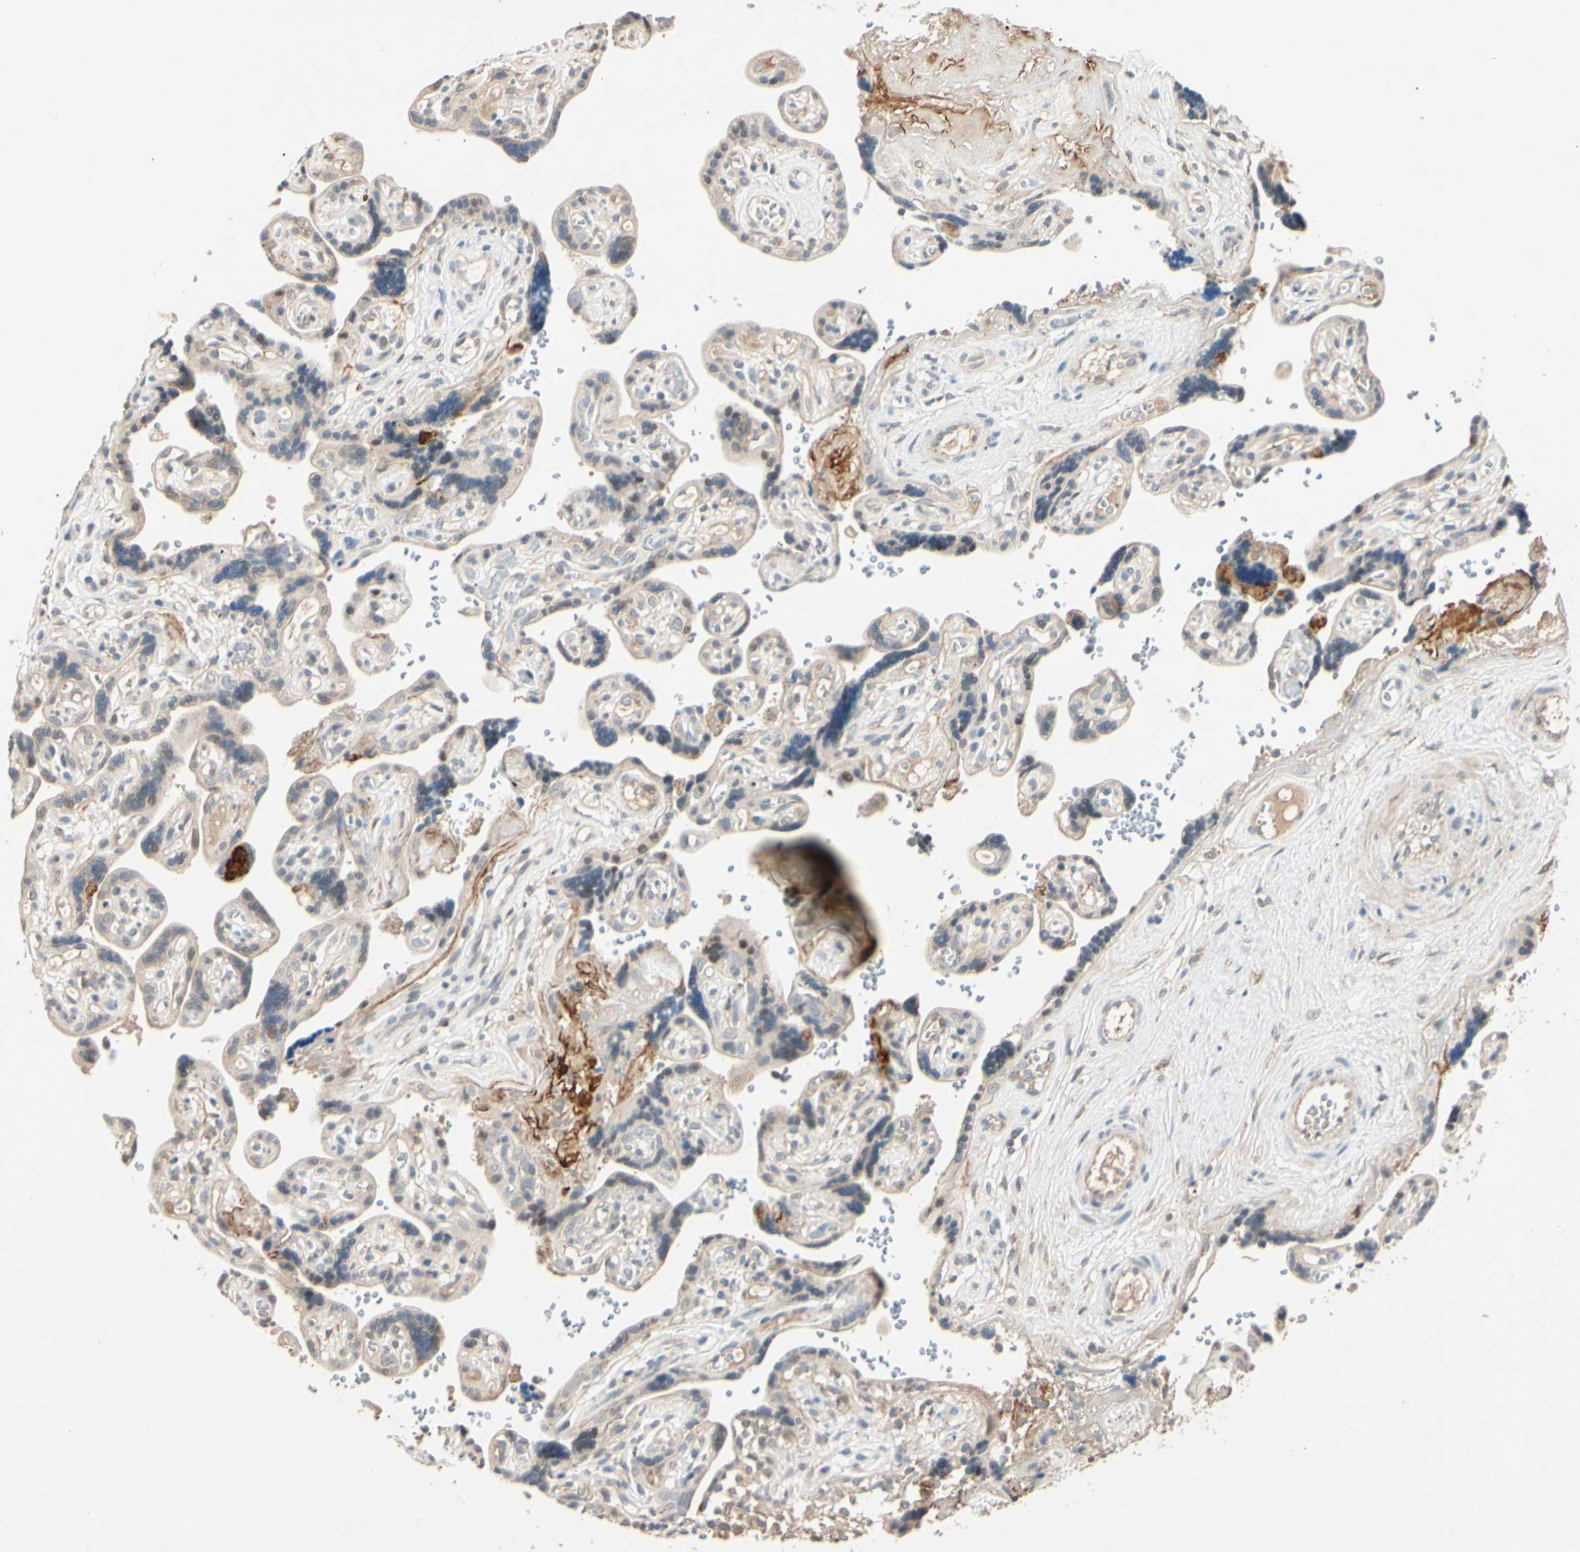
{"staining": {"intensity": "weak", "quantity": "25%-75%", "location": "cytoplasmic/membranous"}, "tissue": "placenta", "cell_type": "Decidual cells", "image_type": "normal", "snomed": [{"axis": "morphology", "description": "Normal tissue, NOS"}, {"axis": "topography", "description": "Placenta"}], "caption": "Immunohistochemical staining of normal human placenta displays weak cytoplasmic/membranous protein expression in about 25%-75% of decidual cells. Nuclei are stained in blue.", "gene": "ACSL5", "patient": {"sex": "female", "age": 30}}